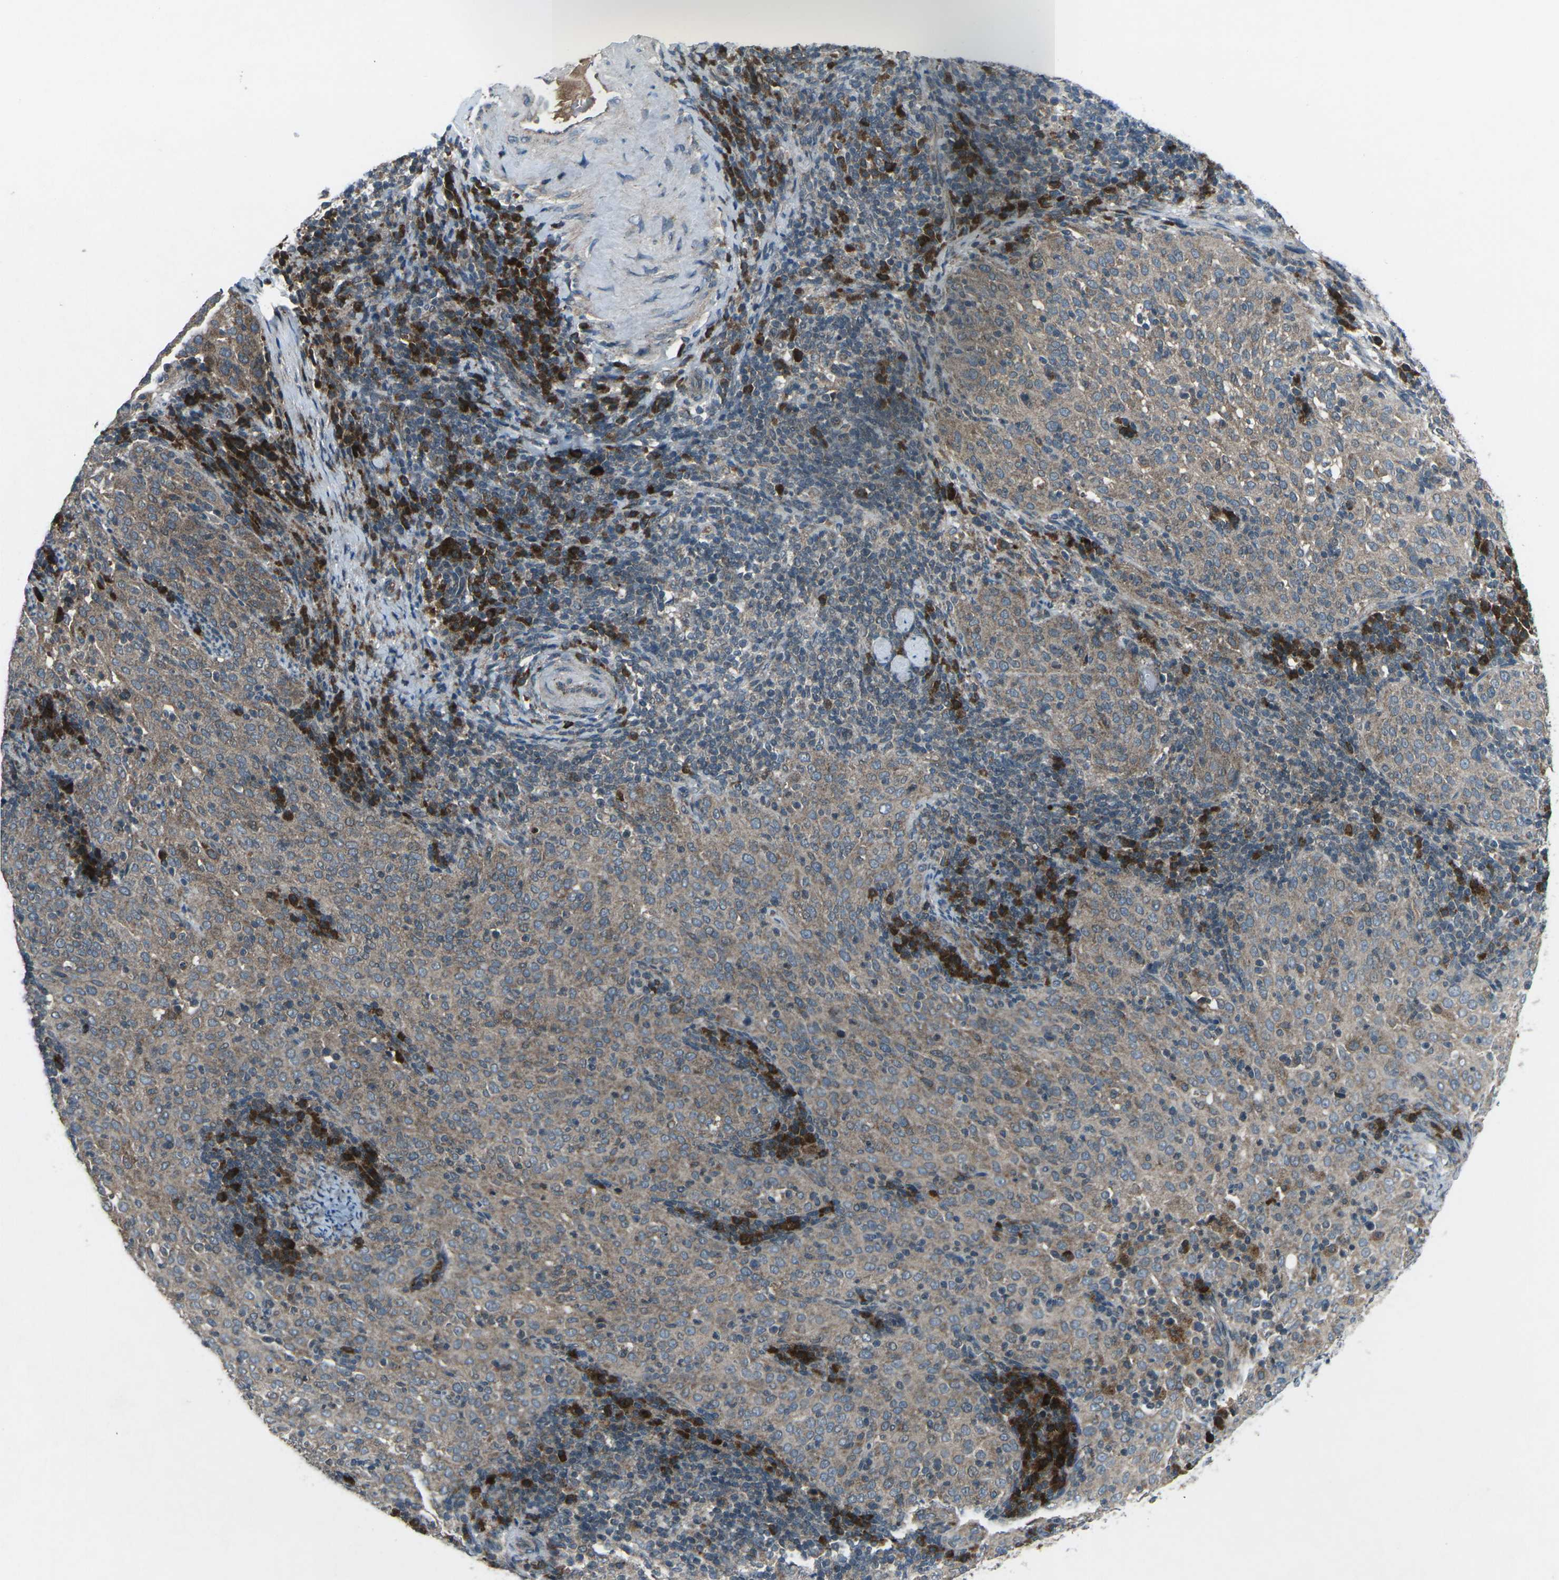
{"staining": {"intensity": "moderate", "quantity": ">75%", "location": "cytoplasmic/membranous"}, "tissue": "cervical cancer", "cell_type": "Tumor cells", "image_type": "cancer", "snomed": [{"axis": "morphology", "description": "Squamous cell carcinoma, NOS"}, {"axis": "topography", "description": "Cervix"}], "caption": "Protein expression analysis of human squamous cell carcinoma (cervical) reveals moderate cytoplasmic/membranous positivity in about >75% of tumor cells.", "gene": "CDK16", "patient": {"sex": "female", "age": 51}}